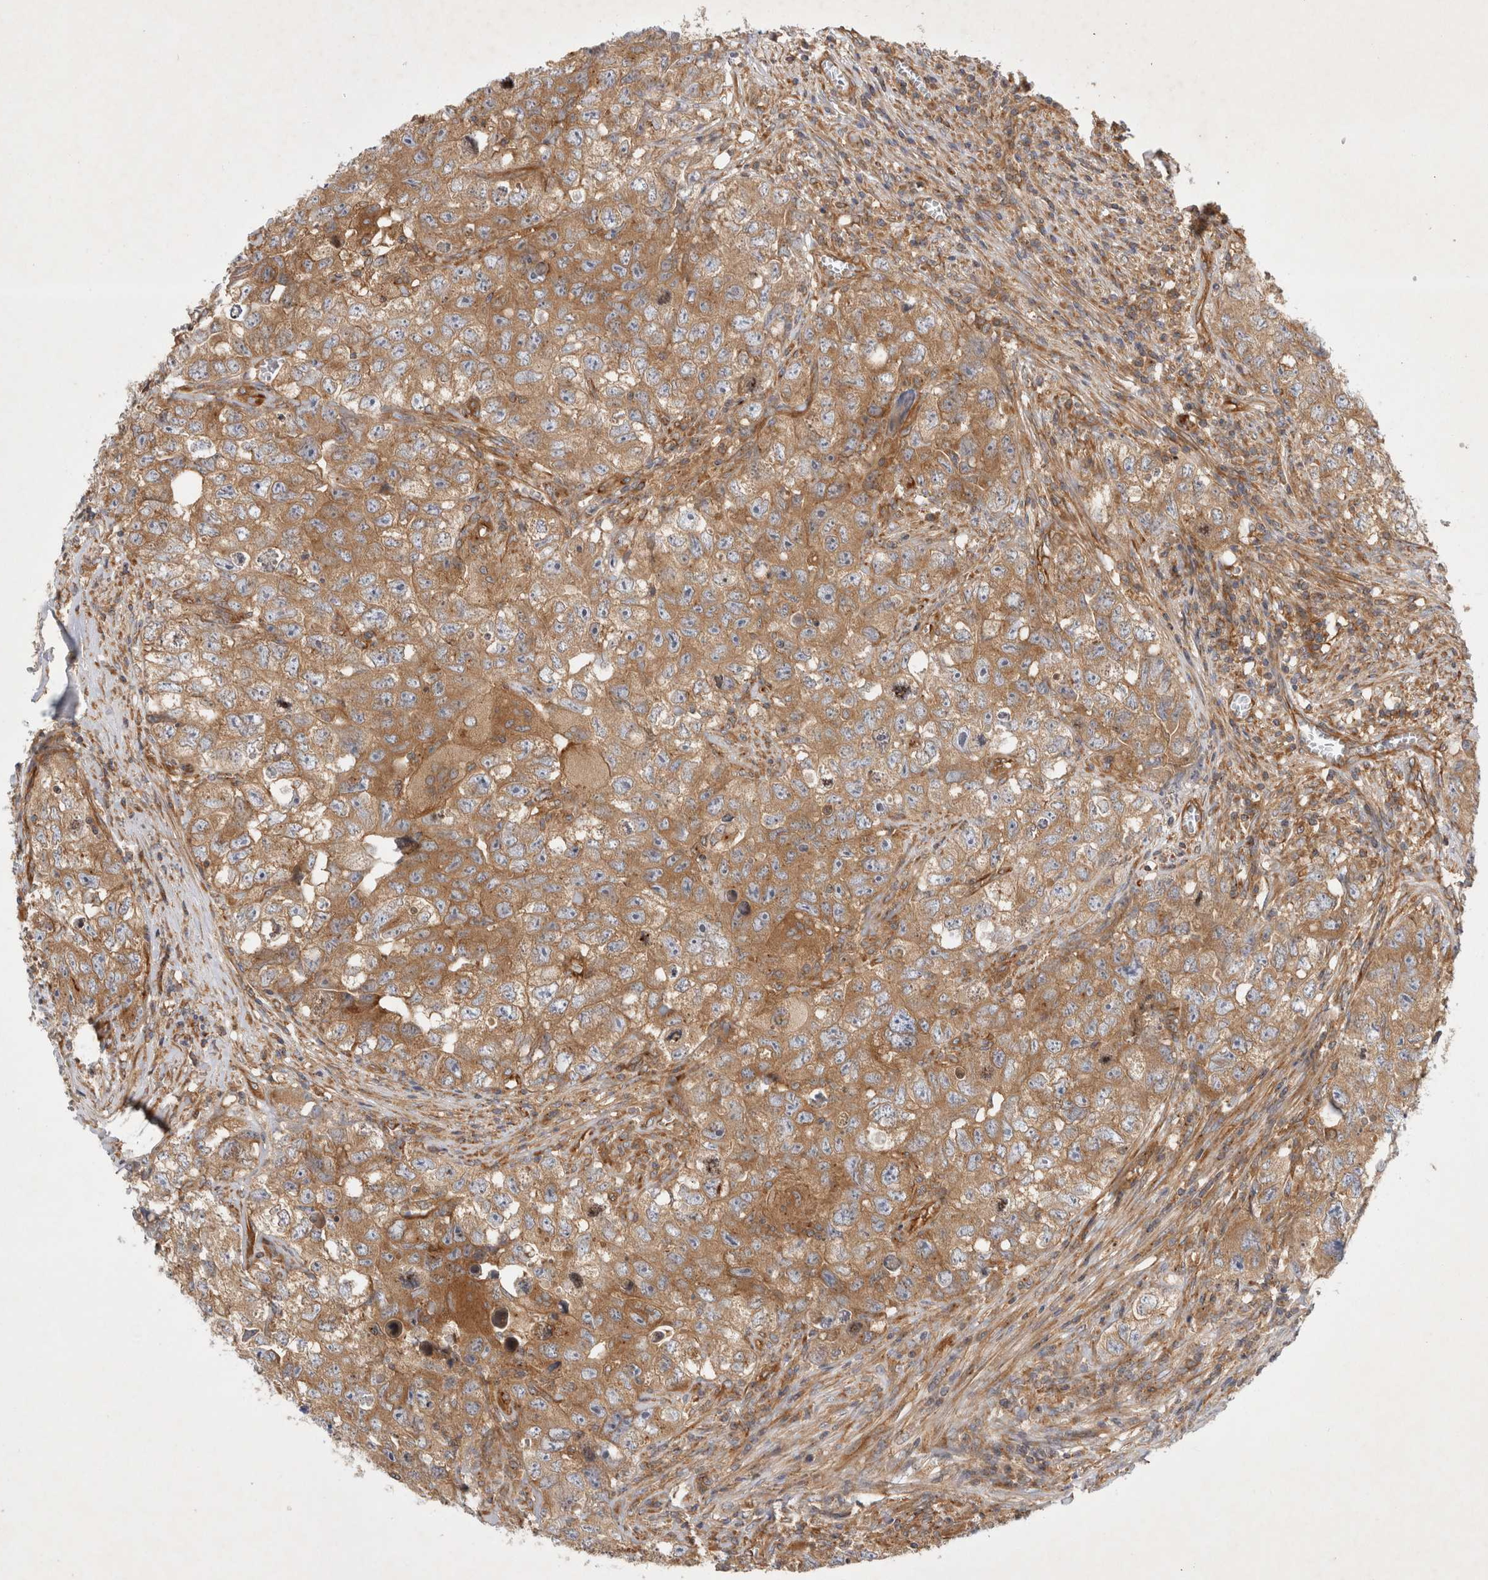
{"staining": {"intensity": "moderate", "quantity": ">75%", "location": "cytoplasmic/membranous"}, "tissue": "testis cancer", "cell_type": "Tumor cells", "image_type": "cancer", "snomed": [{"axis": "morphology", "description": "Seminoma, NOS"}, {"axis": "morphology", "description": "Carcinoma, Embryonal, NOS"}, {"axis": "topography", "description": "Testis"}], "caption": "Immunohistochemistry (IHC) micrograph of neoplastic tissue: seminoma (testis) stained using immunohistochemistry displays medium levels of moderate protein expression localized specifically in the cytoplasmic/membranous of tumor cells, appearing as a cytoplasmic/membranous brown color.", "gene": "GPR150", "patient": {"sex": "male", "age": 43}}